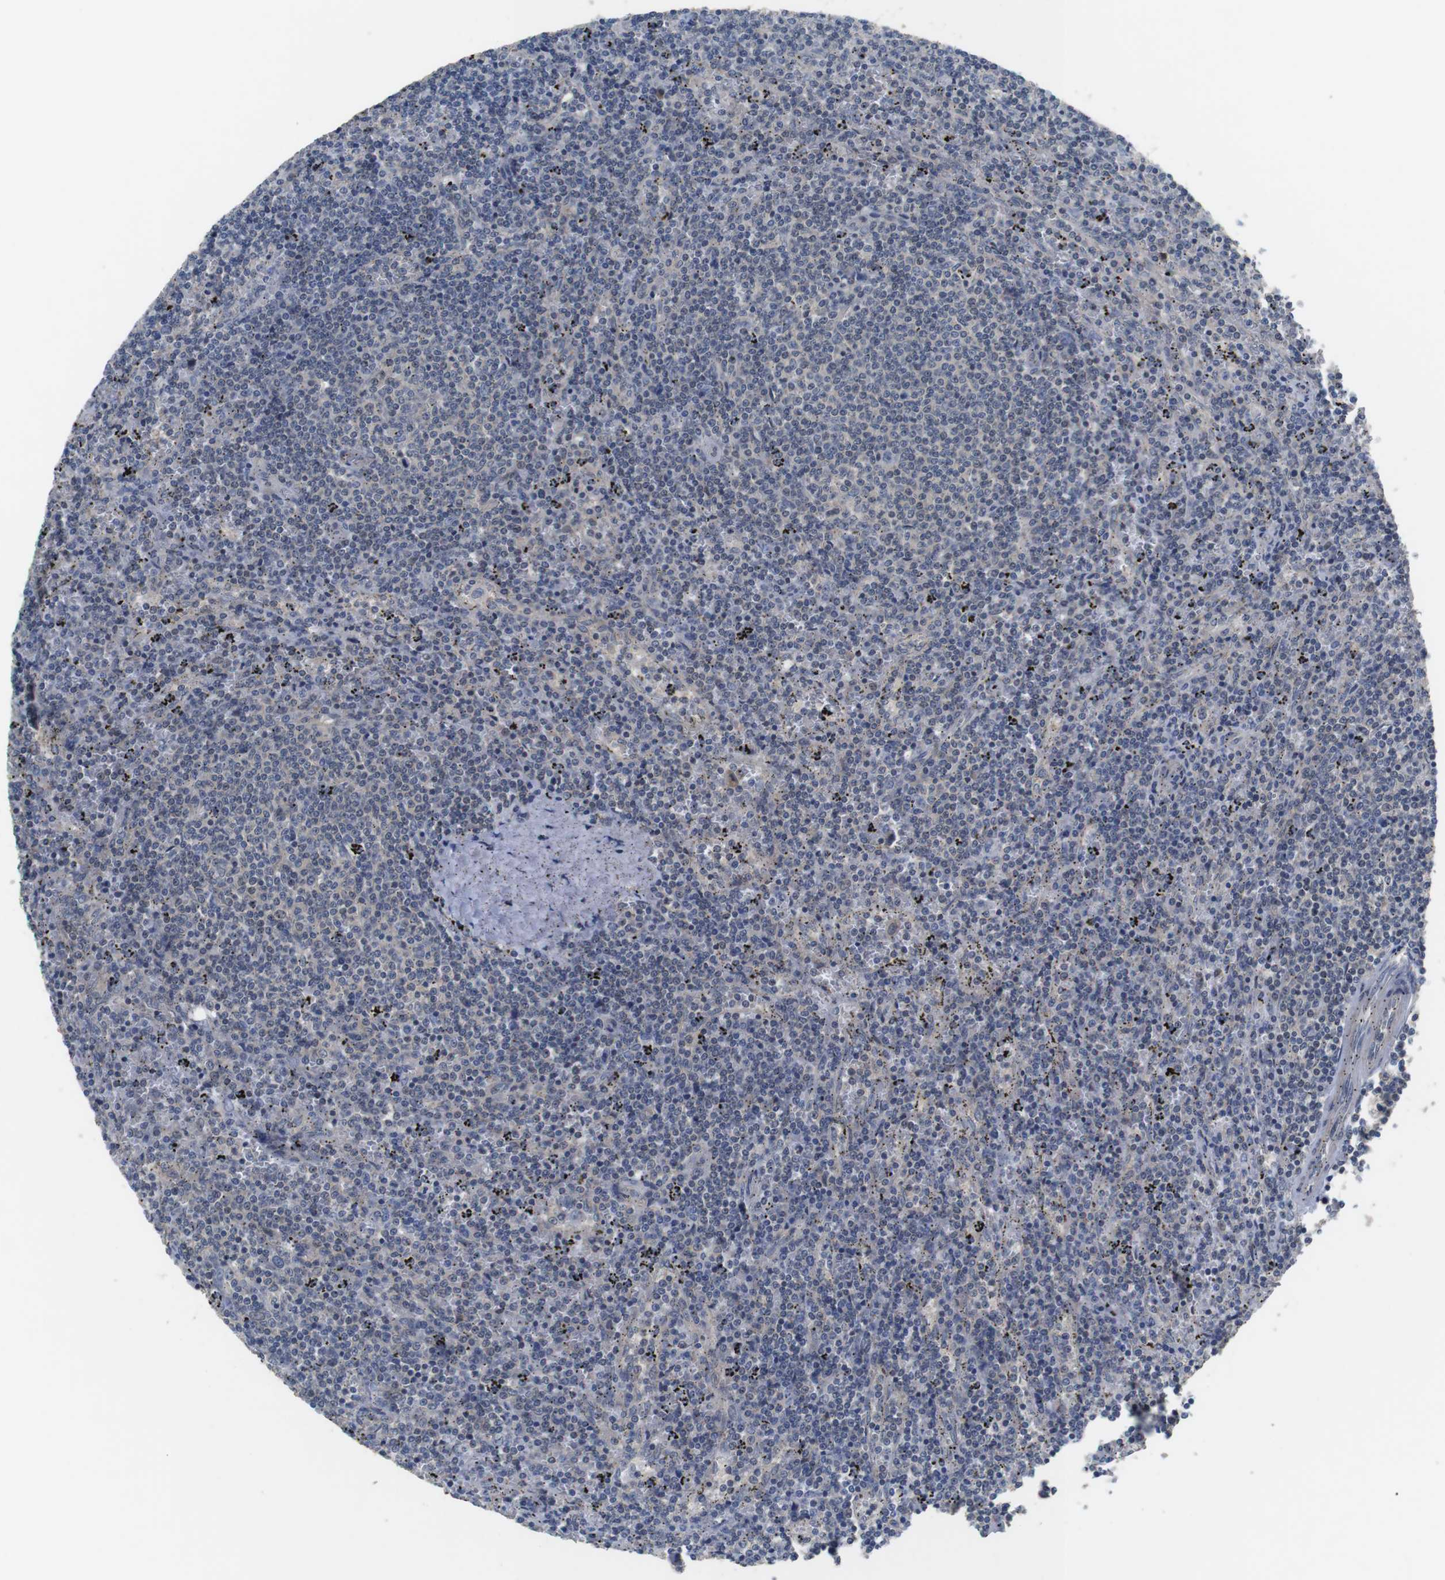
{"staining": {"intensity": "negative", "quantity": "none", "location": "none"}, "tissue": "lymphoma", "cell_type": "Tumor cells", "image_type": "cancer", "snomed": [{"axis": "morphology", "description": "Malignant lymphoma, non-Hodgkin's type, Low grade"}, {"axis": "topography", "description": "Spleen"}], "caption": "A high-resolution image shows immunohistochemistry staining of lymphoma, which displays no significant expression in tumor cells.", "gene": "ADGRL3", "patient": {"sex": "female", "age": 50}}